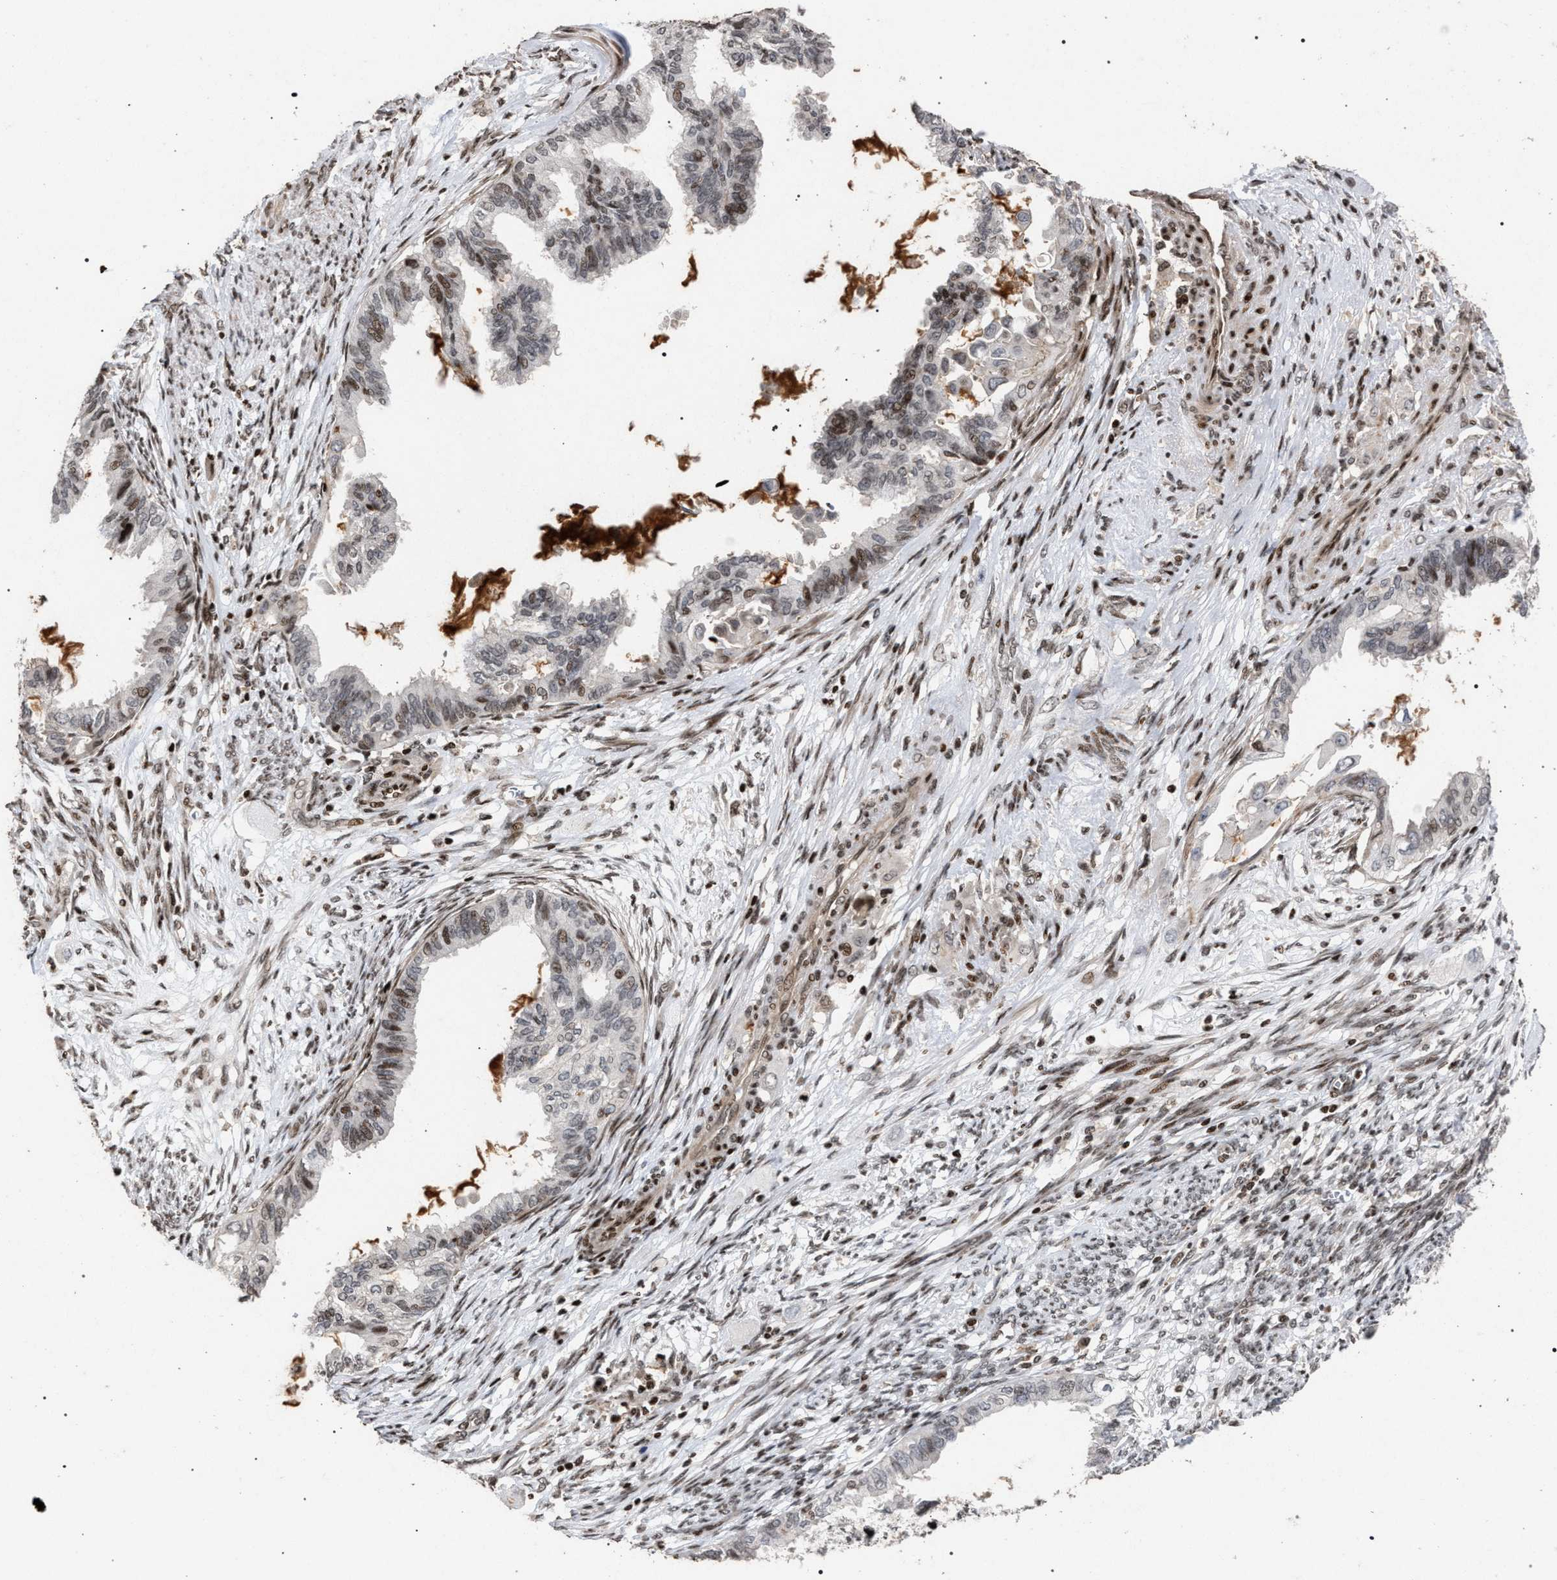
{"staining": {"intensity": "moderate", "quantity": "<25%", "location": "nuclear"}, "tissue": "cervical cancer", "cell_type": "Tumor cells", "image_type": "cancer", "snomed": [{"axis": "morphology", "description": "Normal tissue, NOS"}, {"axis": "morphology", "description": "Adenocarcinoma, NOS"}, {"axis": "topography", "description": "Cervix"}, {"axis": "topography", "description": "Endometrium"}], "caption": "This is a photomicrograph of immunohistochemistry staining of cervical cancer (adenocarcinoma), which shows moderate expression in the nuclear of tumor cells.", "gene": "FOXD3", "patient": {"sex": "female", "age": 86}}